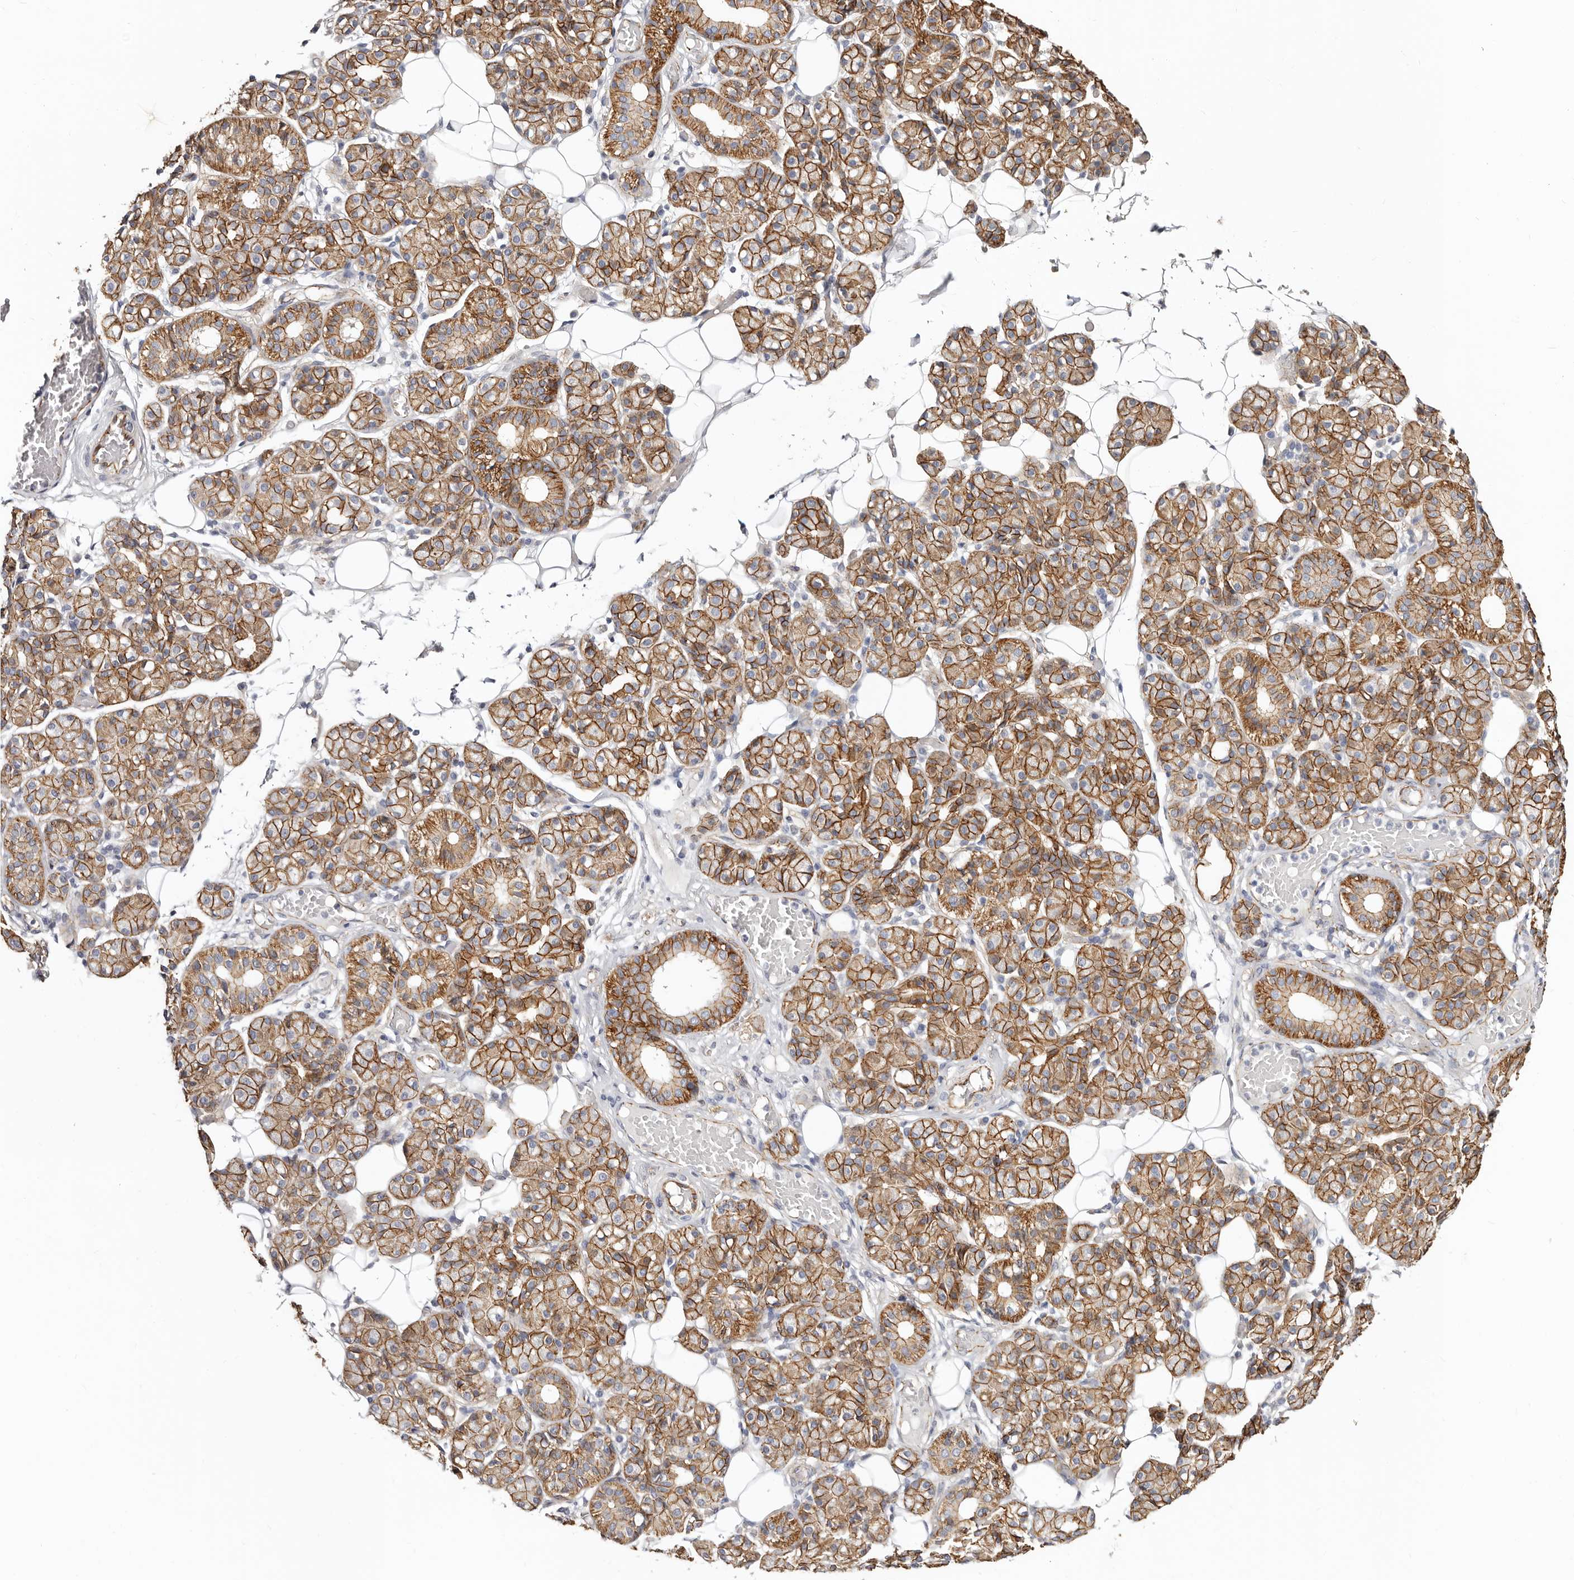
{"staining": {"intensity": "strong", "quantity": ">75%", "location": "cytoplasmic/membranous"}, "tissue": "salivary gland", "cell_type": "Glandular cells", "image_type": "normal", "snomed": [{"axis": "morphology", "description": "Normal tissue, NOS"}, {"axis": "topography", "description": "Salivary gland"}], "caption": "About >75% of glandular cells in unremarkable human salivary gland display strong cytoplasmic/membranous protein positivity as visualized by brown immunohistochemical staining.", "gene": "CTNNB1", "patient": {"sex": "male", "age": 63}}